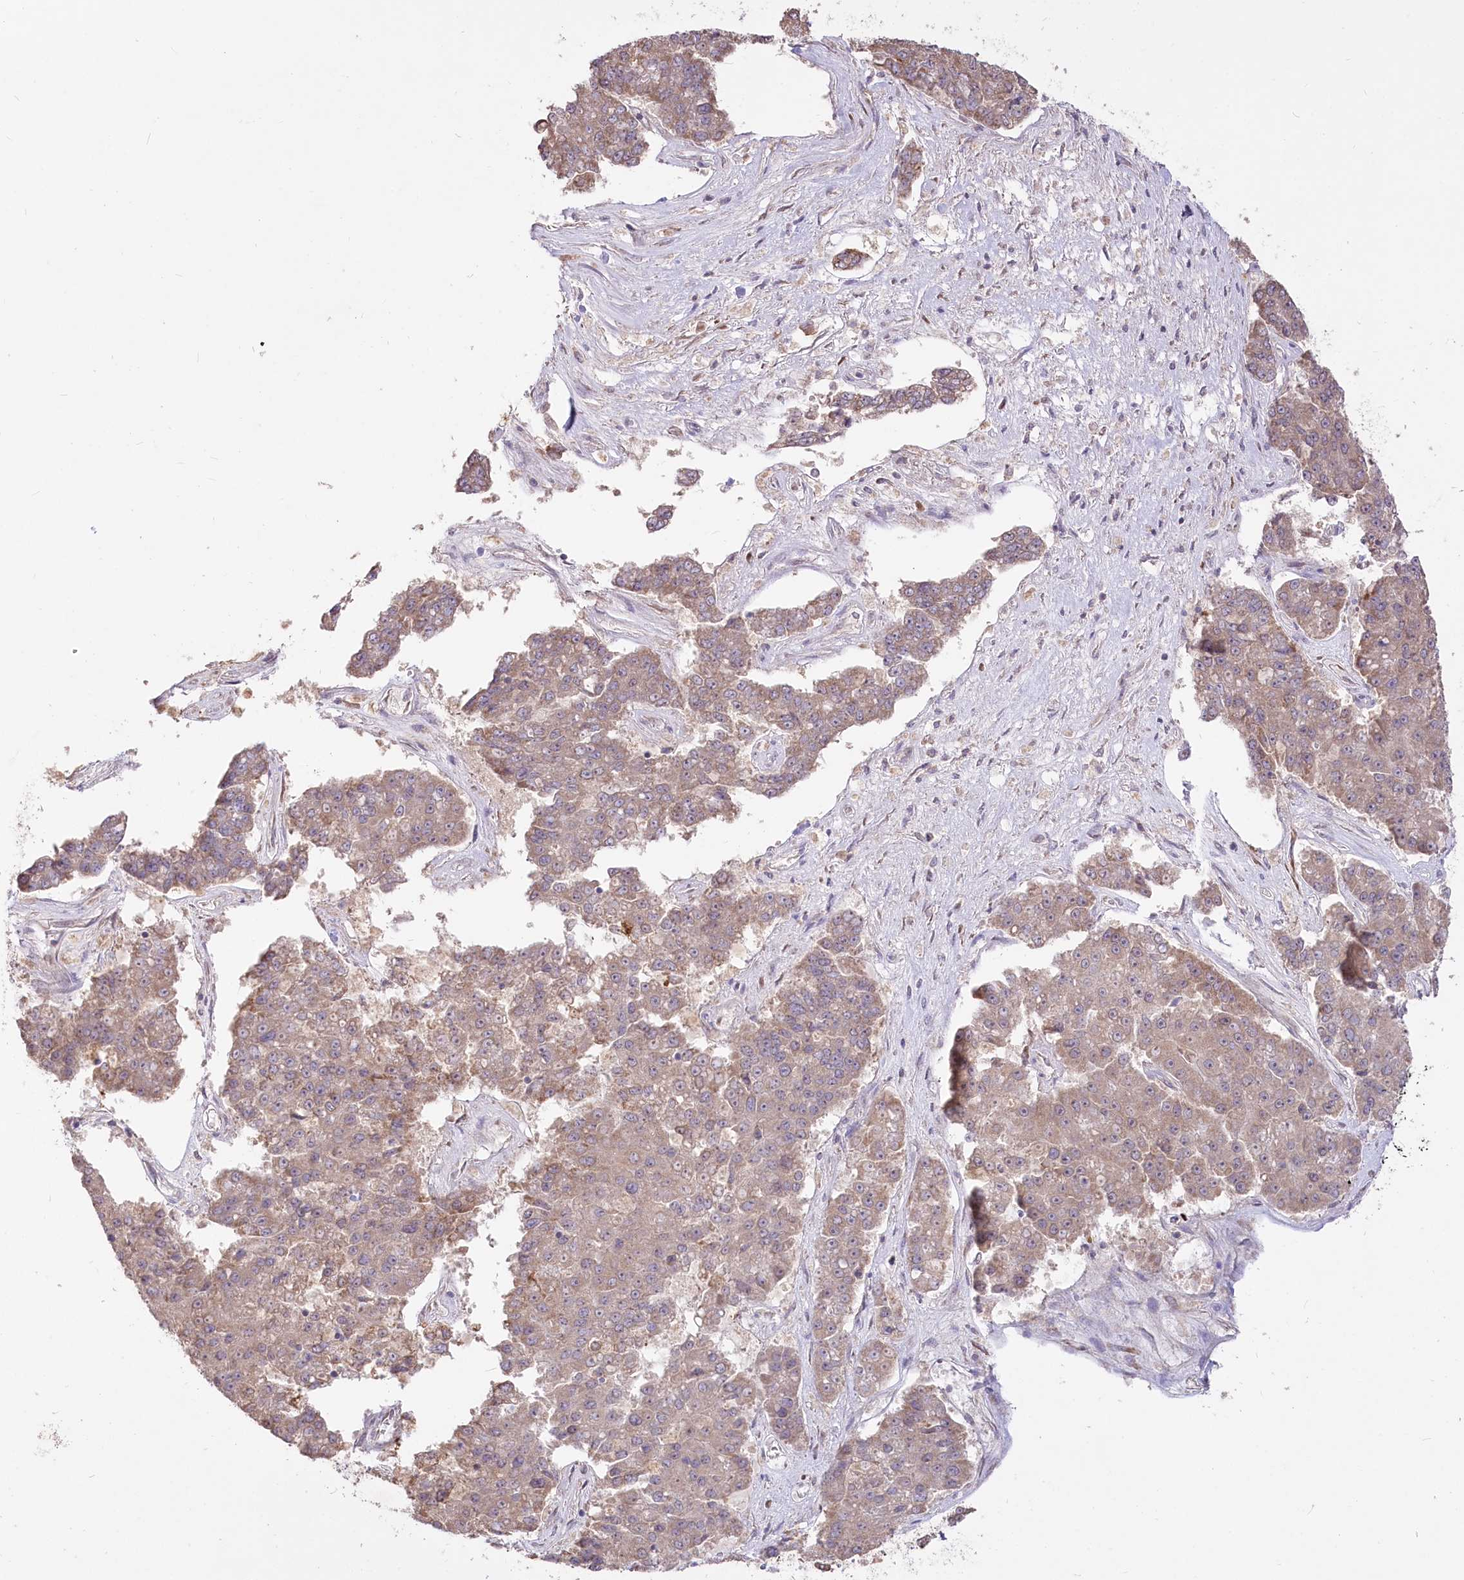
{"staining": {"intensity": "weak", "quantity": ">75%", "location": "cytoplasmic/membranous"}, "tissue": "pancreatic cancer", "cell_type": "Tumor cells", "image_type": "cancer", "snomed": [{"axis": "morphology", "description": "Adenocarcinoma, NOS"}, {"axis": "topography", "description": "Pancreas"}], "caption": "Approximately >75% of tumor cells in pancreatic cancer (adenocarcinoma) reveal weak cytoplasmic/membranous protein positivity as visualized by brown immunohistochemical staining.", "gene": "STT3B", "patient": {"sex": "male", "age": 50}}